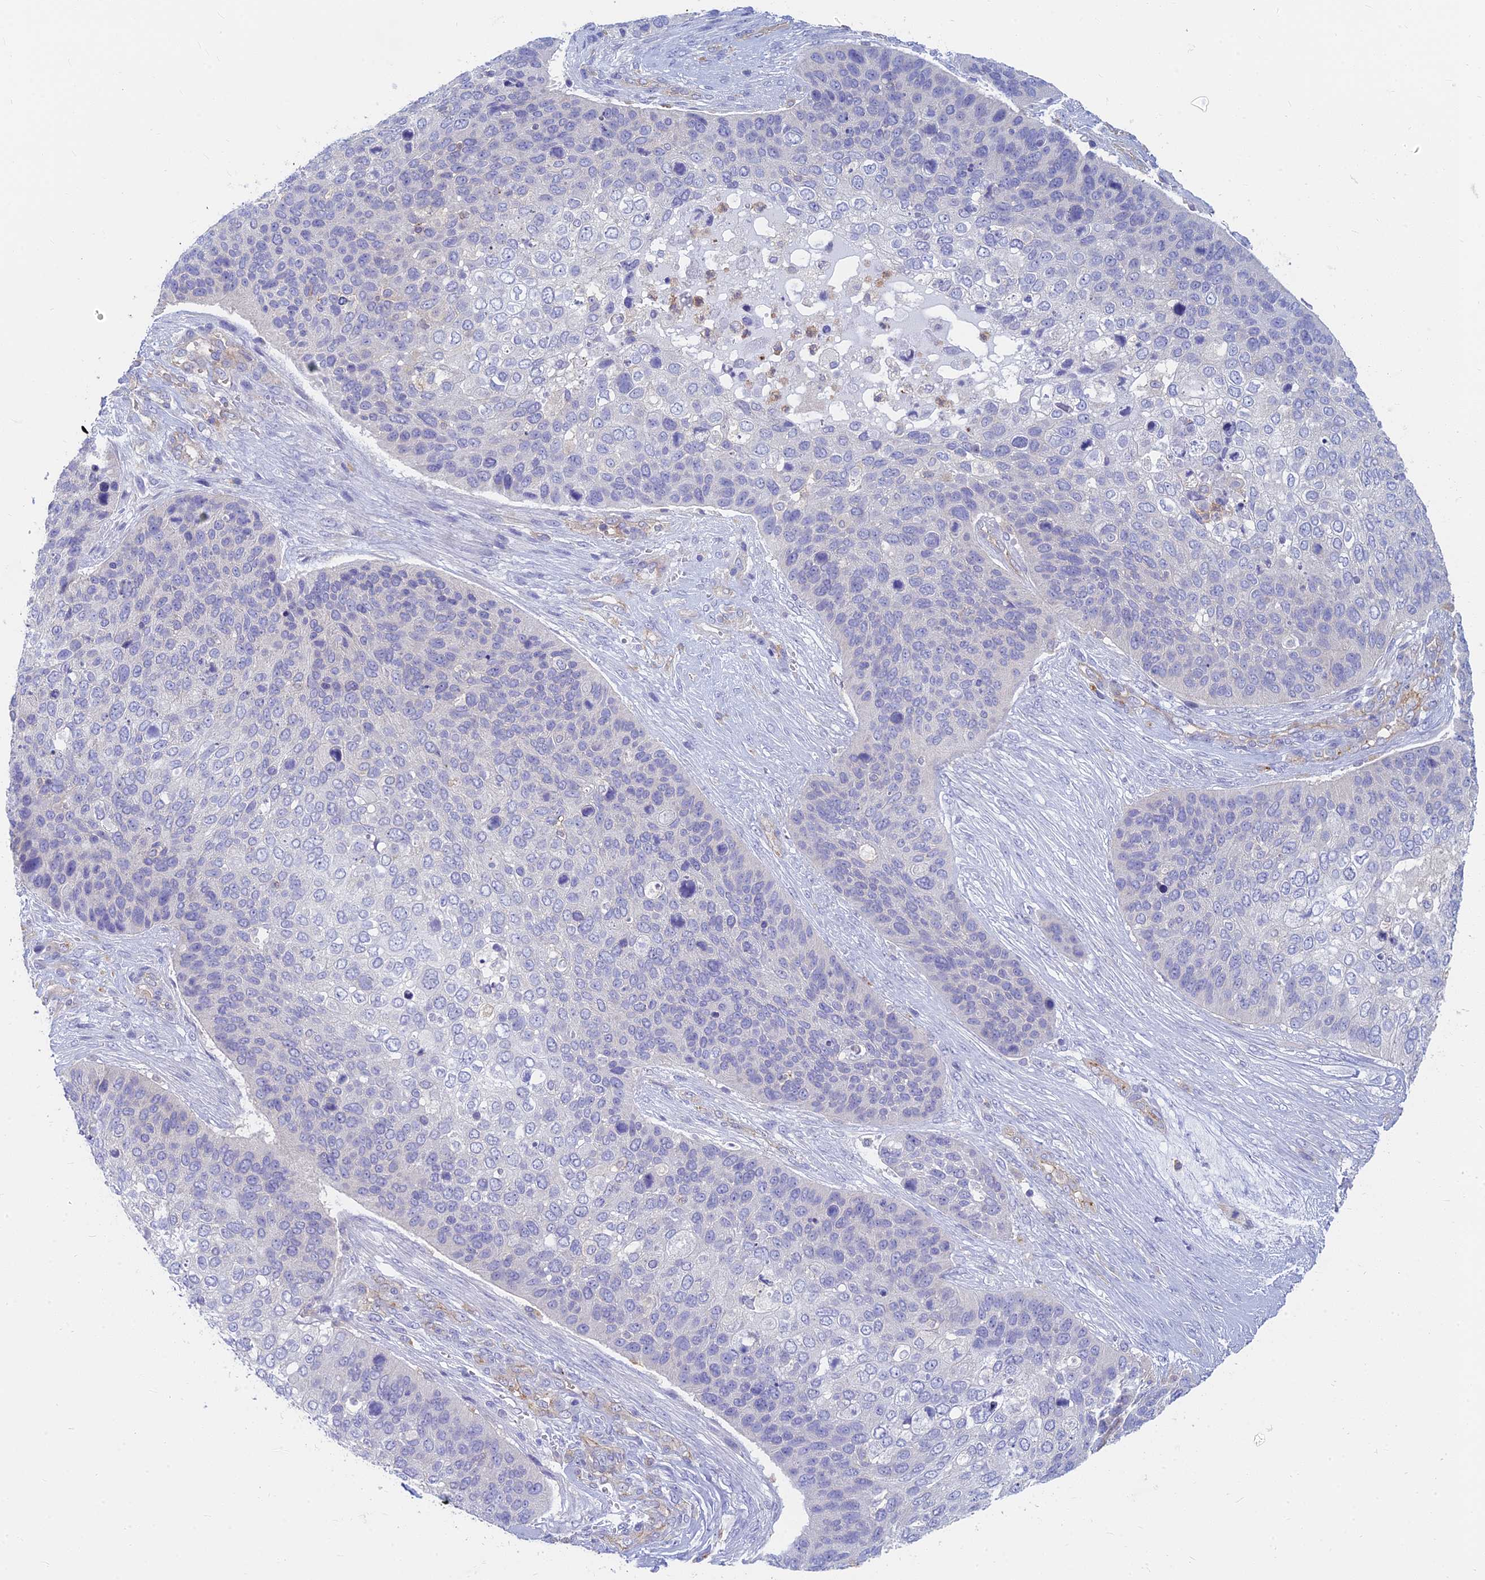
{"staining": {"intensity": "negative", "quantity": "none", "location": "none"}, "tissue": "skin cancer", "cell_type": "Tumor cells", "image_type": "cancer", "snomed": [{"axis": "morphology", "description": "Basal cell carcinoma"}, {"axis": "topography", "description": "Skin"}], "caption": "There is no significant positivity in tumor cells of basal cell carcinoma (skin).", "gene": "STRN4", "patient": {"sex": "female", "age": 74}}